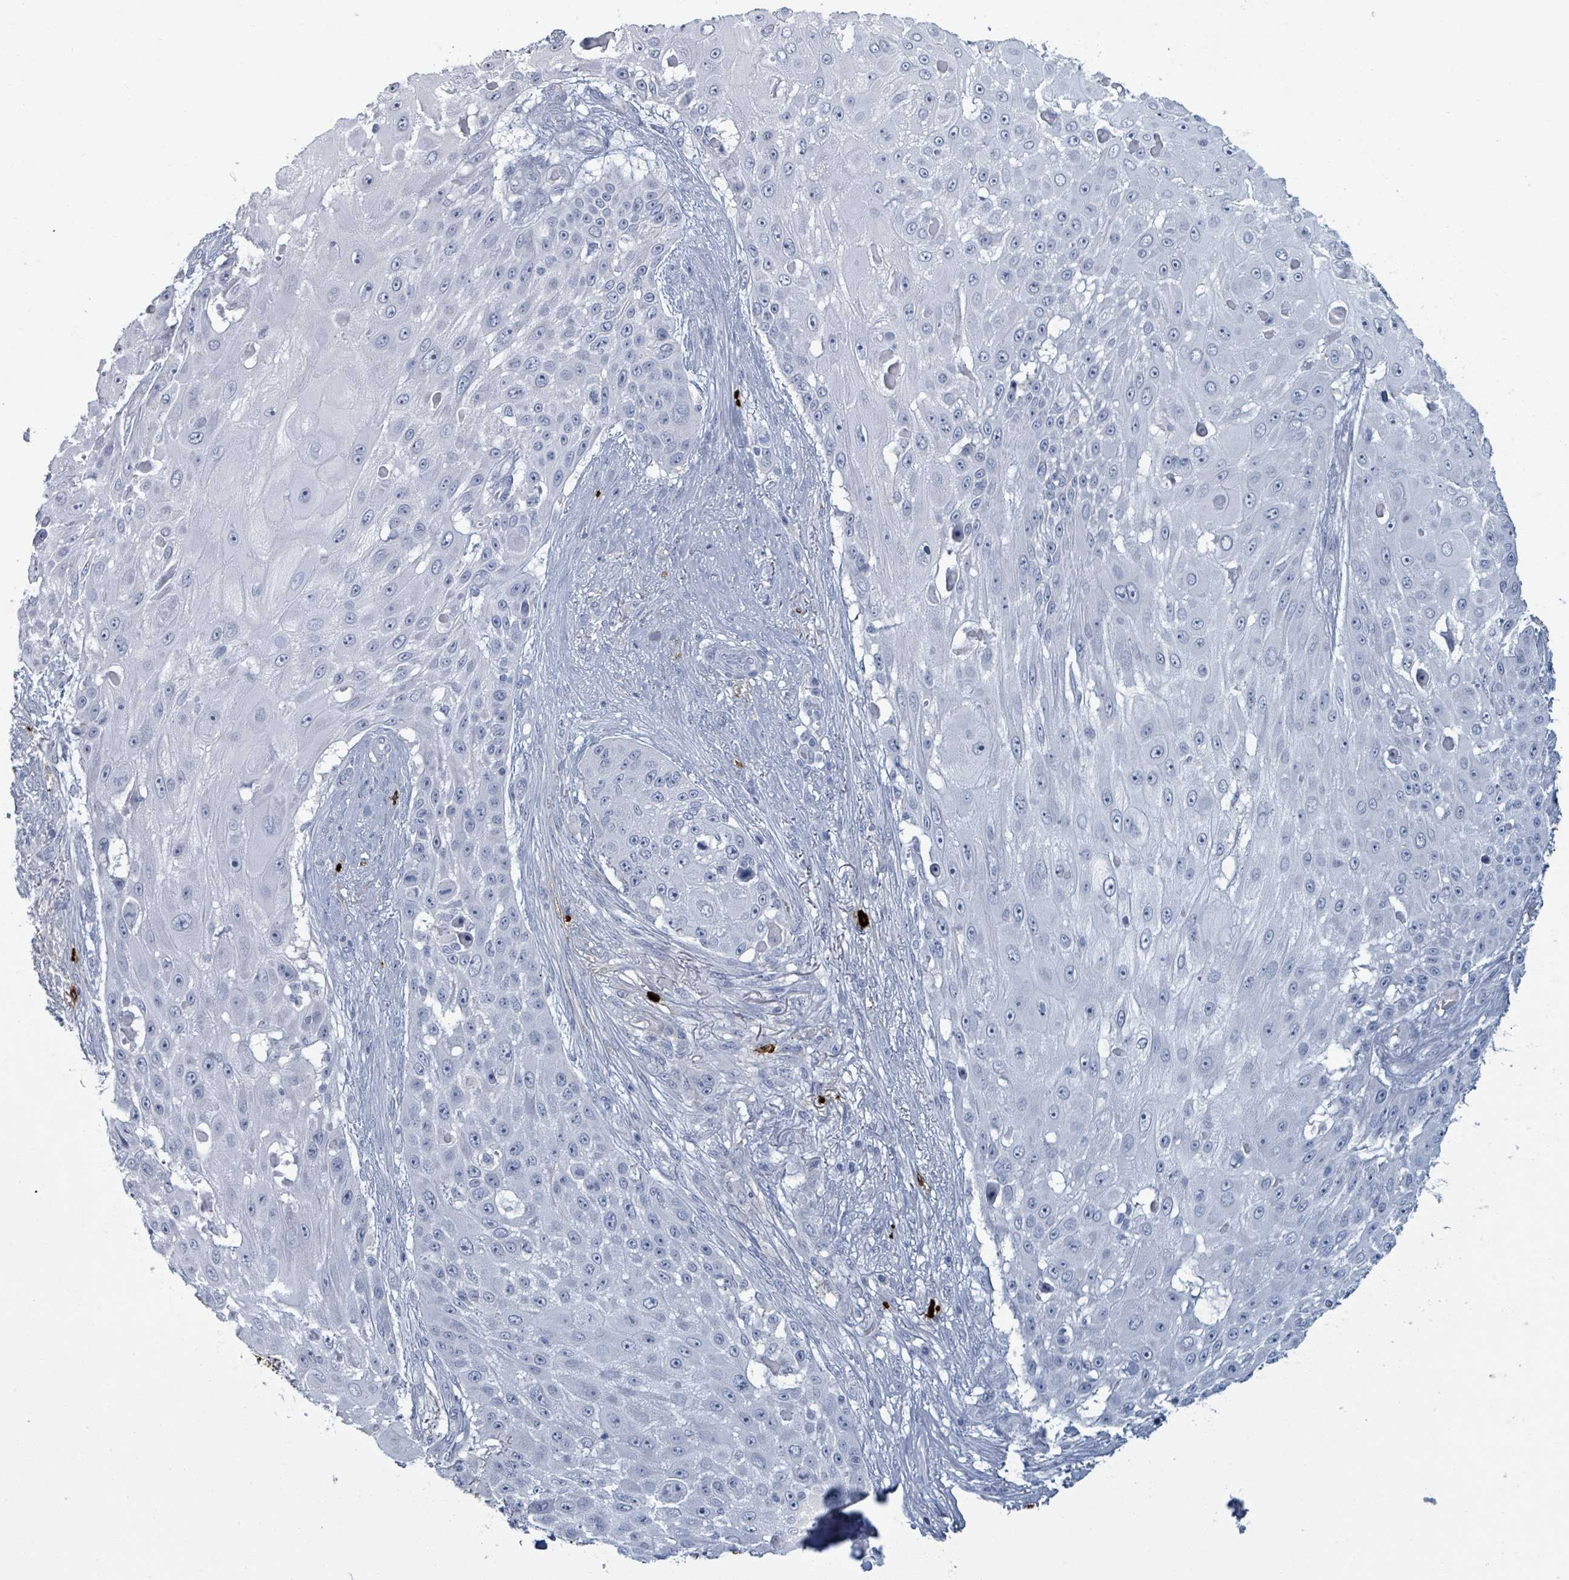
{"staining": {"intensity": "negative", "quantity": "none", "location": "none"}, "tissue": "skin cancer", "cell_type": "Tumor cells", "image_type": "cancer", "snomed": [{"axis": "morphology", "description": "Squamous cell carcinoma, NOS"}, {"axis": "topography", "description": "Skin"}], "caption": "Immunohistochemical staining of skin squamous cell carcinoma shows no significant expression in tumor cells.", "gene": "VPS13D", "patient": {"sex": "female", "age": 86}}